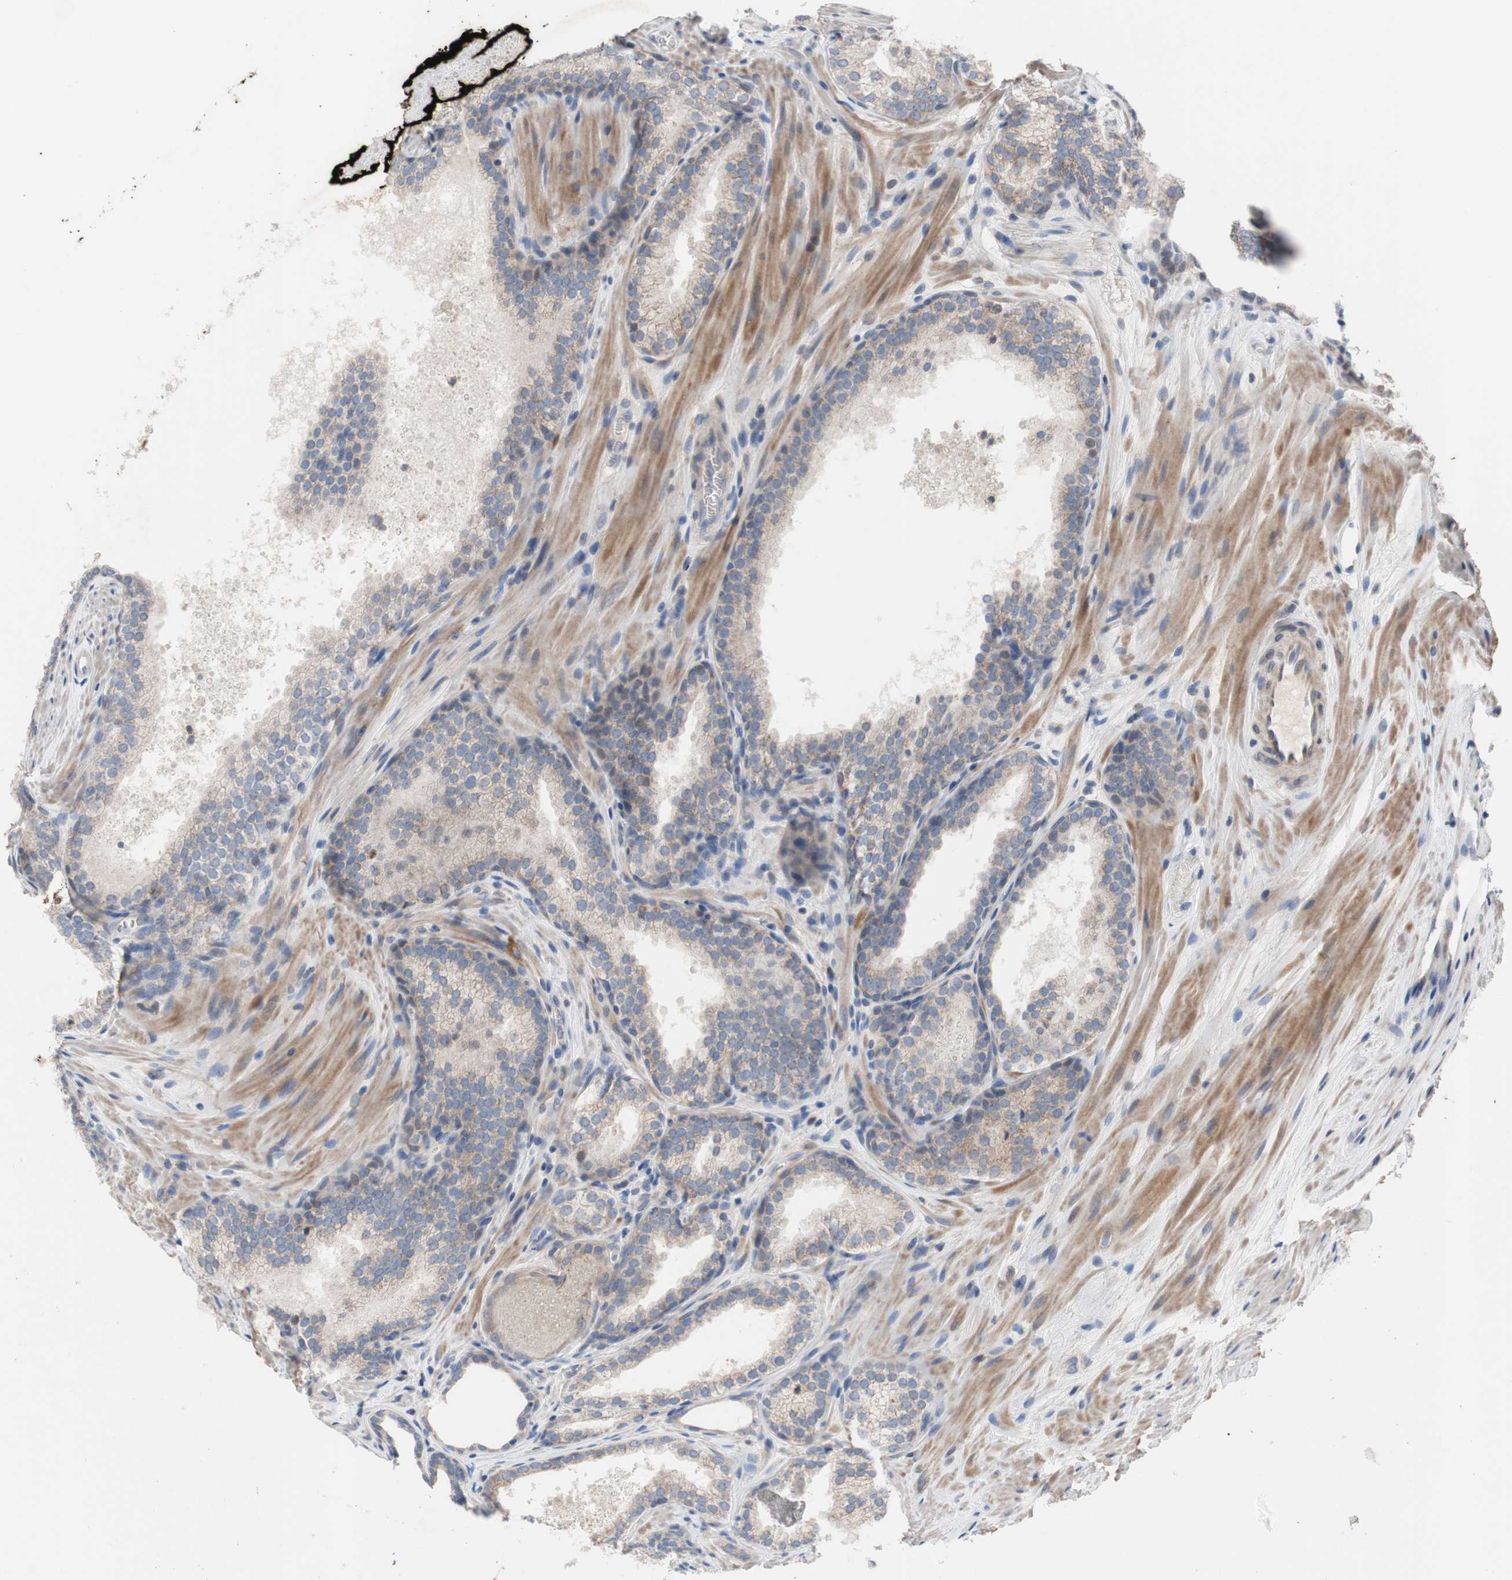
{"staining": {"intensity": "weak", "quantity": ">75%", "location": "cytoplasmic/membranous"}, "tissue": "prostate cancer", "cell_type": "Tumor cells", "image_type": "cancer", "snomed": [{"axis": "morphology", "description": "Adenocarcinoma, Low grade"}, {"axis": "topography", "description": "Prostate"}], "caption": "Immunohistochemical staining of adenocarcinoma (low-grade) (prostate) demonstrates weak cytoplasmic/membranous protein expression in approximately >75% of tumor cells. (Stains: DAB (3,3'-diaminobenzidine) in brown, nuclei in blue, Microscopy: brightfield microscopy at high magnification).", "gene": "TTC14", "patient": {"sex": "male", "age": 60}}